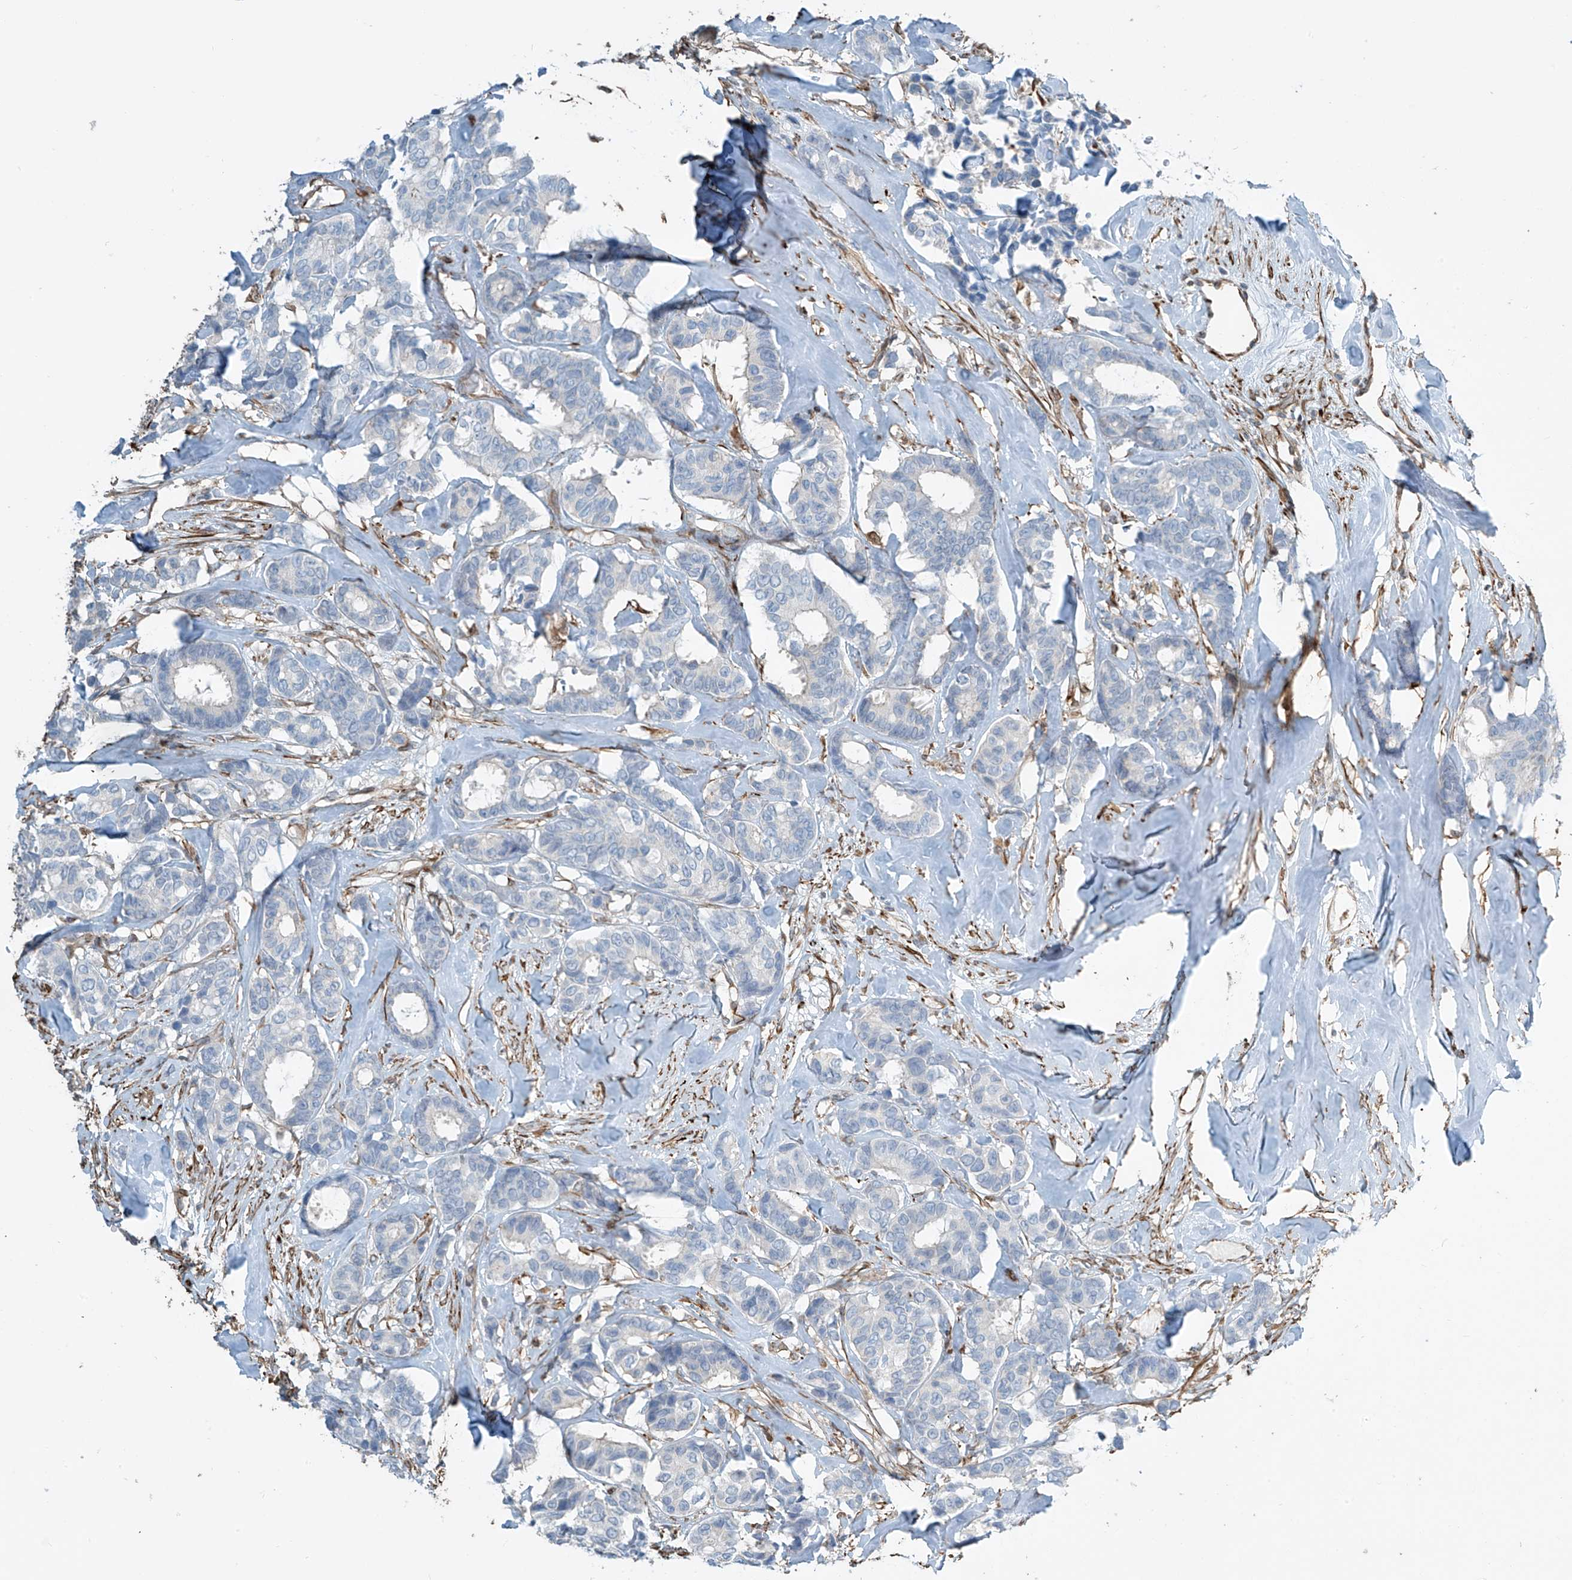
{"staining": {"intensity": "negative", "quantity": "none", "location": "none"}, "tissue": "breast cancer", "cell_type": "Tumor cells", "image_type": "cancer", "snomed": [{"axis": "morphology", "description": "Duct carcinoma"}, {"axis": "topography", "description": "Breast"}], "caption": "DAB (3,3'-diaminobenzidine) immunohistochemical staining of breast cancer (infiltrating ductal carcinoma) demonstrates no significant positivity in tumor cells.", "gene": "SH3BGRL3", "patient": {"sex": "female", "age": 87}}